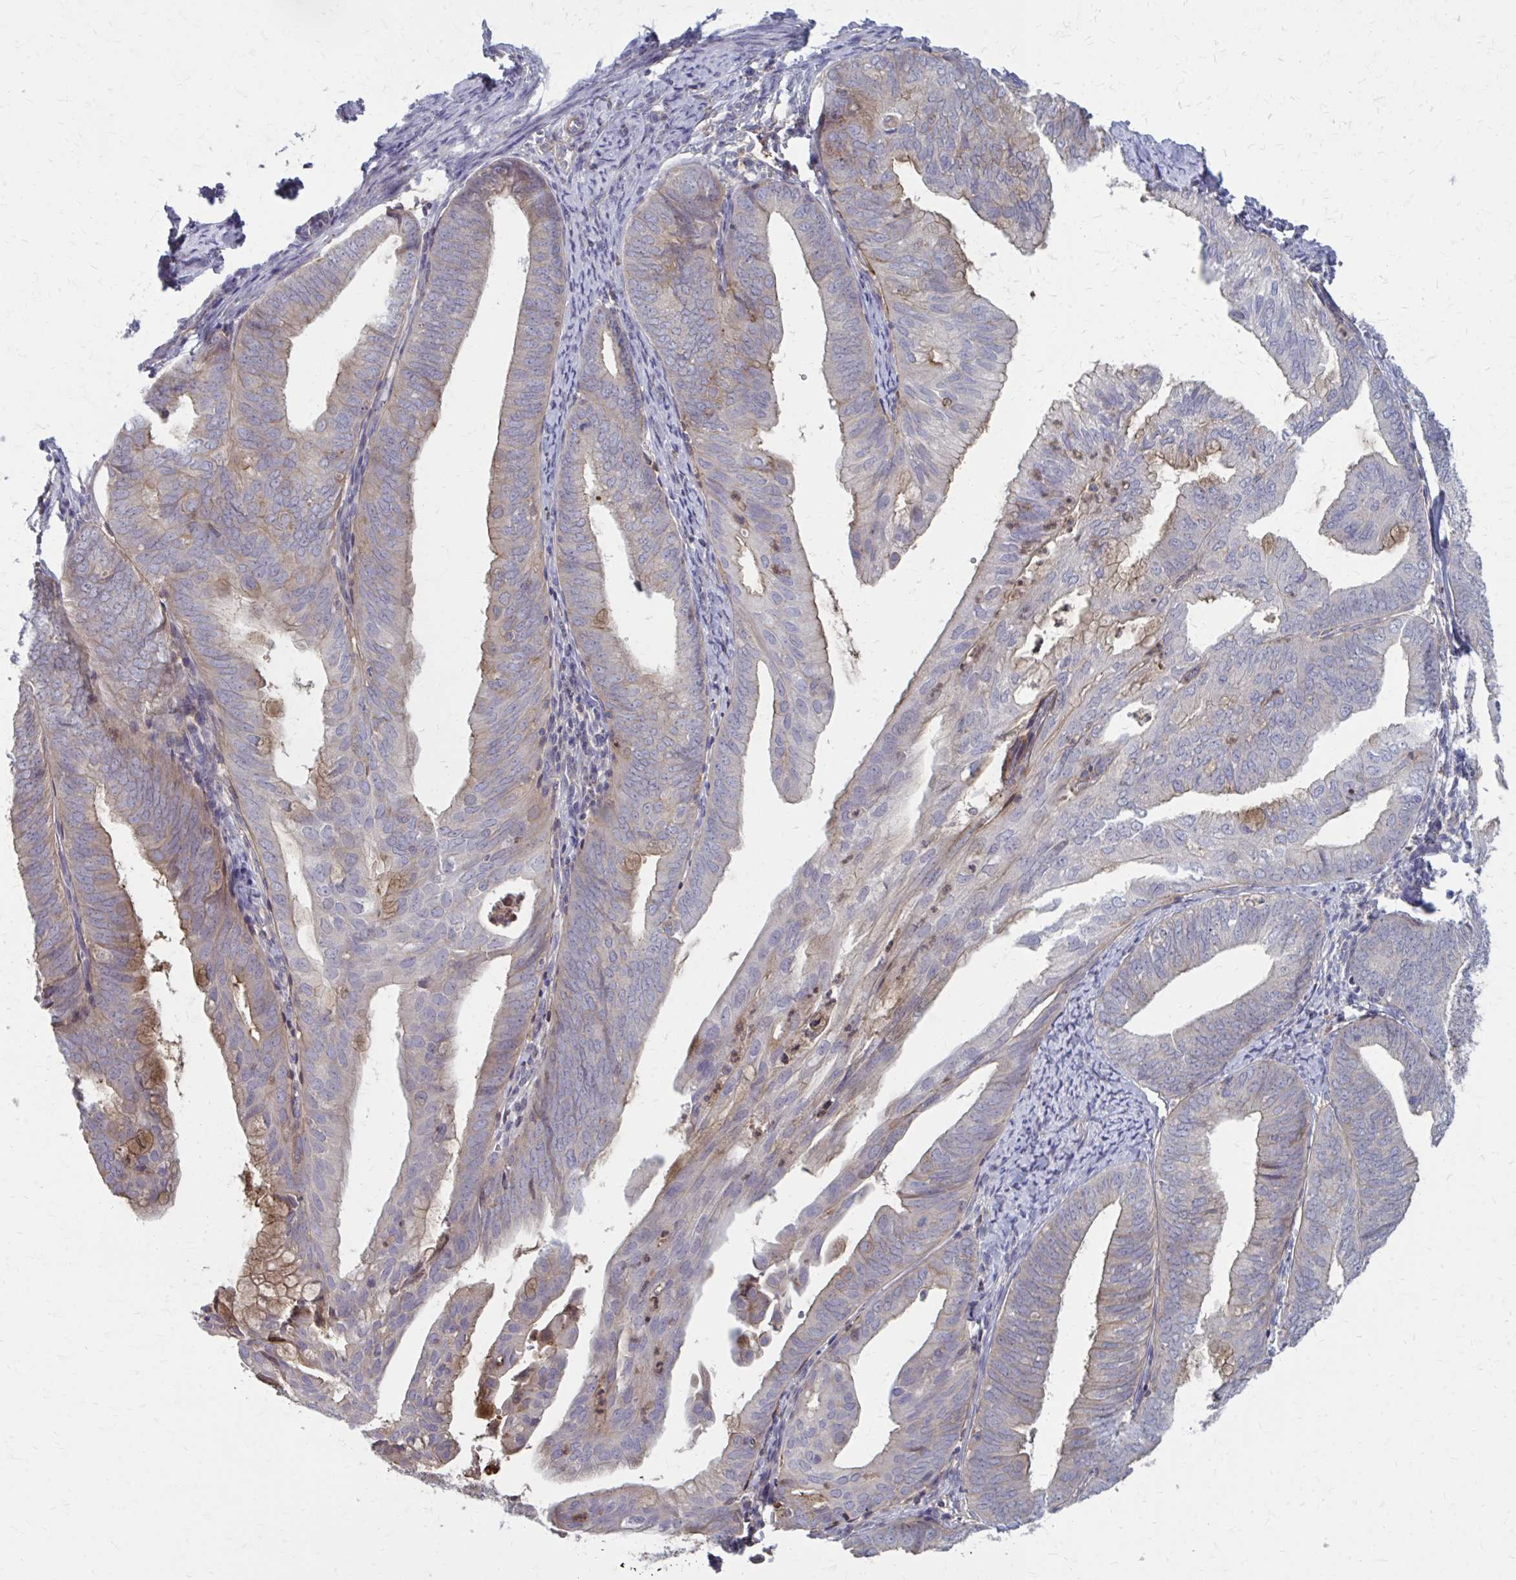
{"staining": {"intensity": "weak", "quantity": "<25%", "location": "cytoplasmic/membranous"}, "tissue": "endometrial cancer", "cell_type": "Tumor cells", "image_type": "cancer", "snomed": [{"axis": "morphology", "description": "Adenocarcinoma, NOS"}, {"axis": "topography", "description": "Endometrium"}], "caption": "This photomicrograph is of endometrial cancer stained with immunohistochemistry (IHC) to label a protein in brown with the nuclei are counter-stained blue. There is no expression in tumor cells. The staining is performed using DAB brown chromogen with nuclei counter-stained in using hematoxylin.", "gene": "MMP14", "patient": {"sex": "female", "age": 75}}